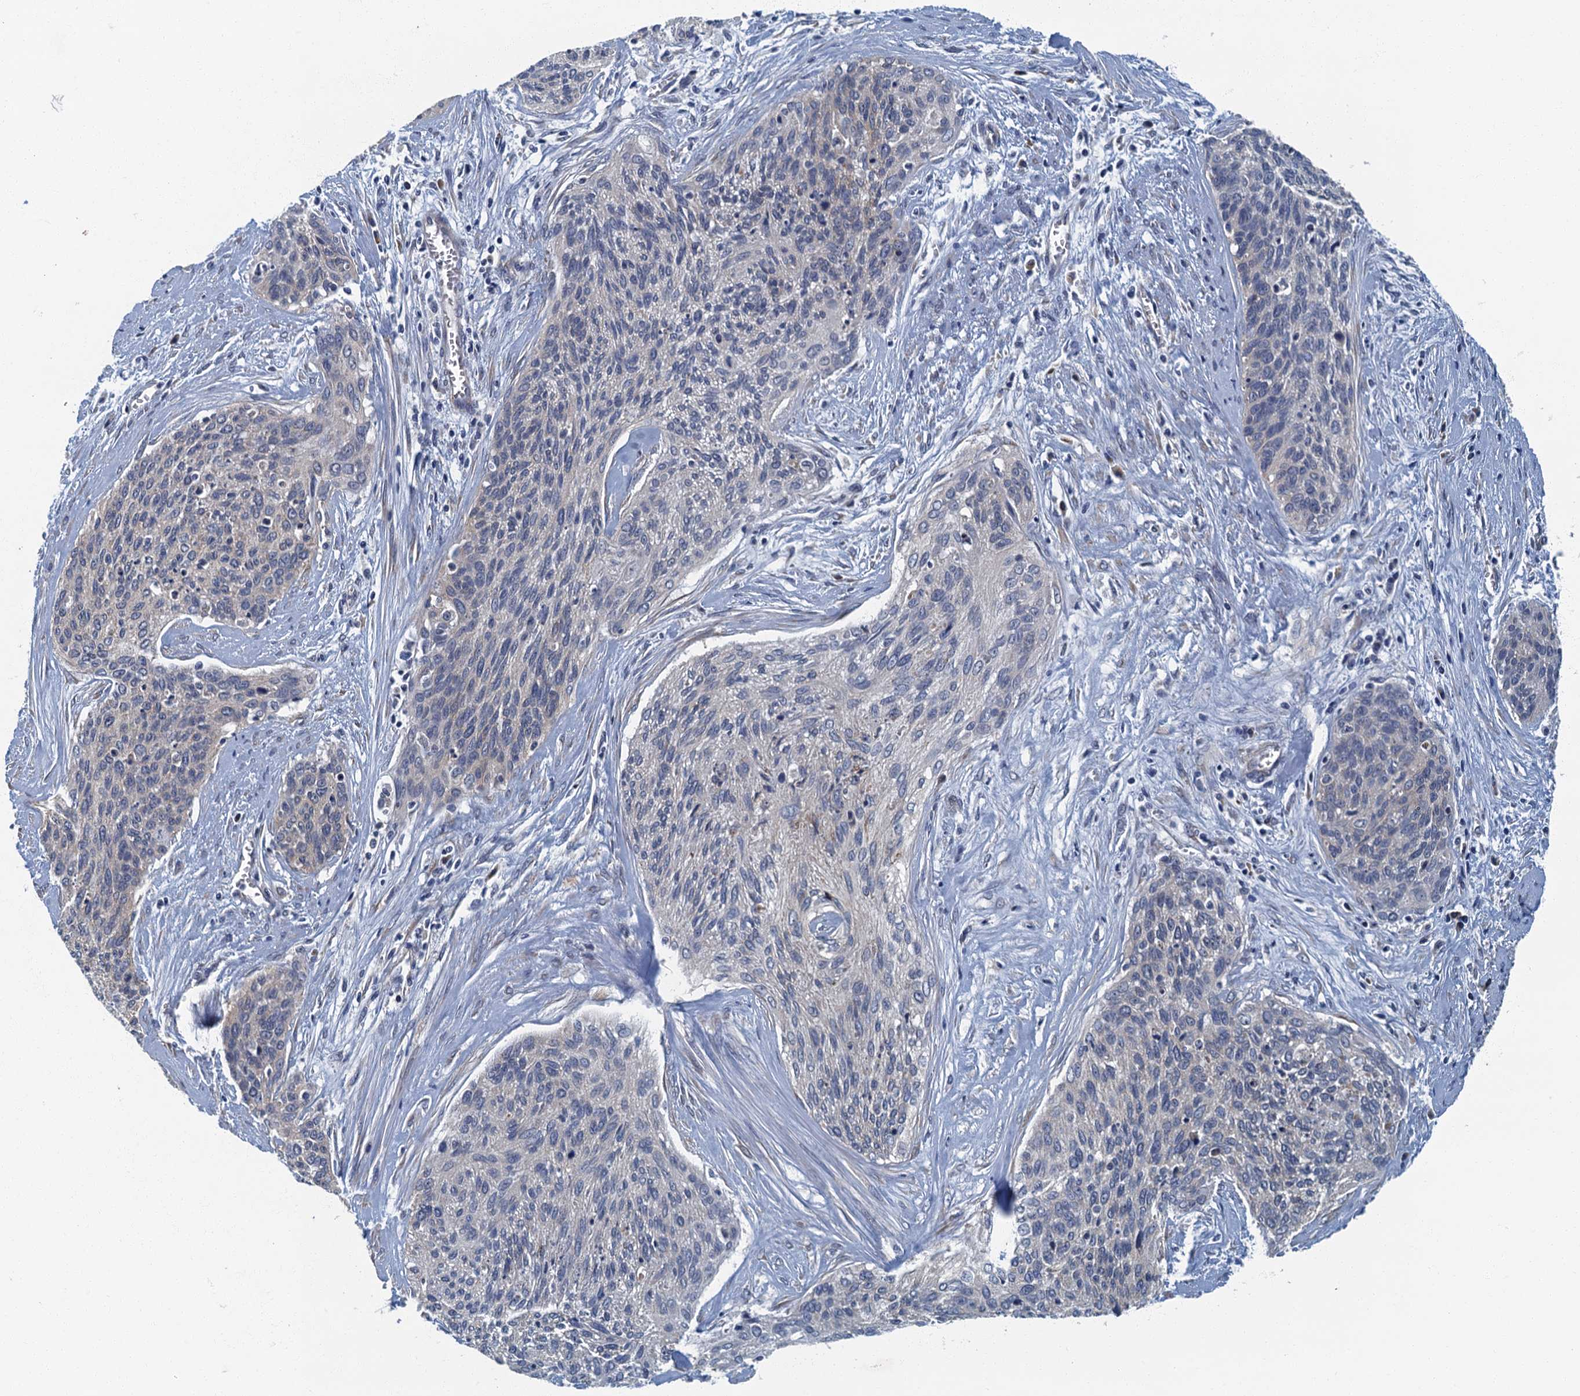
{"staining": {"intensity": "negative", "quantity": "none", "location": "none"}, "tissue": "cervical cancer", "cell_type": "Tumor cells", "image_type": "cancer", "snomed": [{"axis": "morphology", "description": "Squamous cell carcinoma, NOS"}, {"axis": "topography", "description": "Cervix"}], "caption": "IHC photomicrograph of cervical squamous cell carcinoma stained for a protein (brown), which exhibits no positivity in tumor cells.", "gene": "DDX49", "patient": {"sex": "female", "age": 55}}